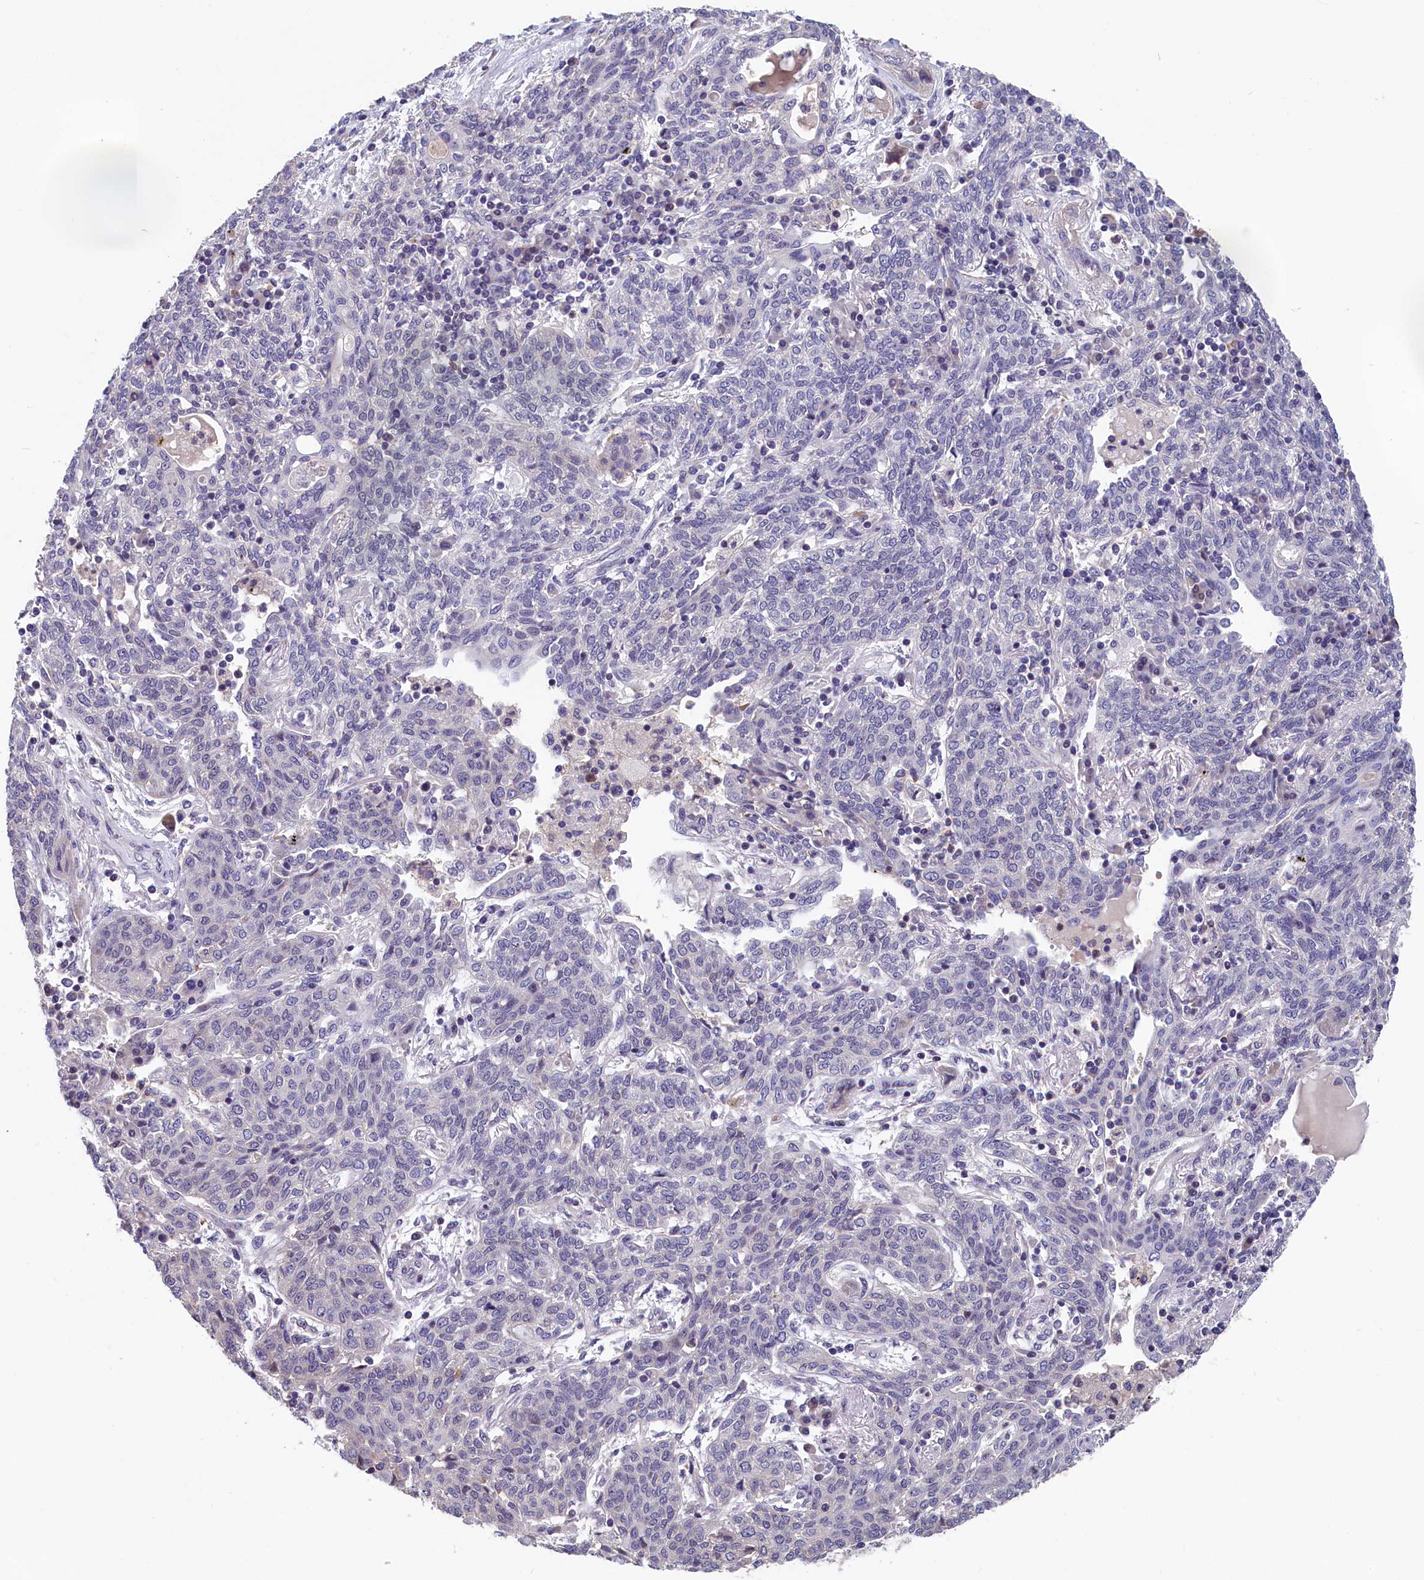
{"staining": {"intensity": "negative", "quantity": "none", "location": "none"}, "tissue": "lung cancer", "cell_type": "Tumor cells", "image_type": "cancer", "snomed": [{"axis": "morphology", "description": "Squamous cell carcinoma, NOS"}, {"axis": "topography", "description": "Lung"}], "caption": "DAB immunohistochemical staining of human lung cancer (squamous cell carcinoma) displays no significant positivity in tumor cells. Brightfield microscopy of immunohistochemistry (IHC) stained with DAB (3,3'-diaminobenzidine) (brown) and hematoxylin (blue), captured at high magnification.", "gene": "TMEM116", "patient": {"sex": "female", "age": 70}}